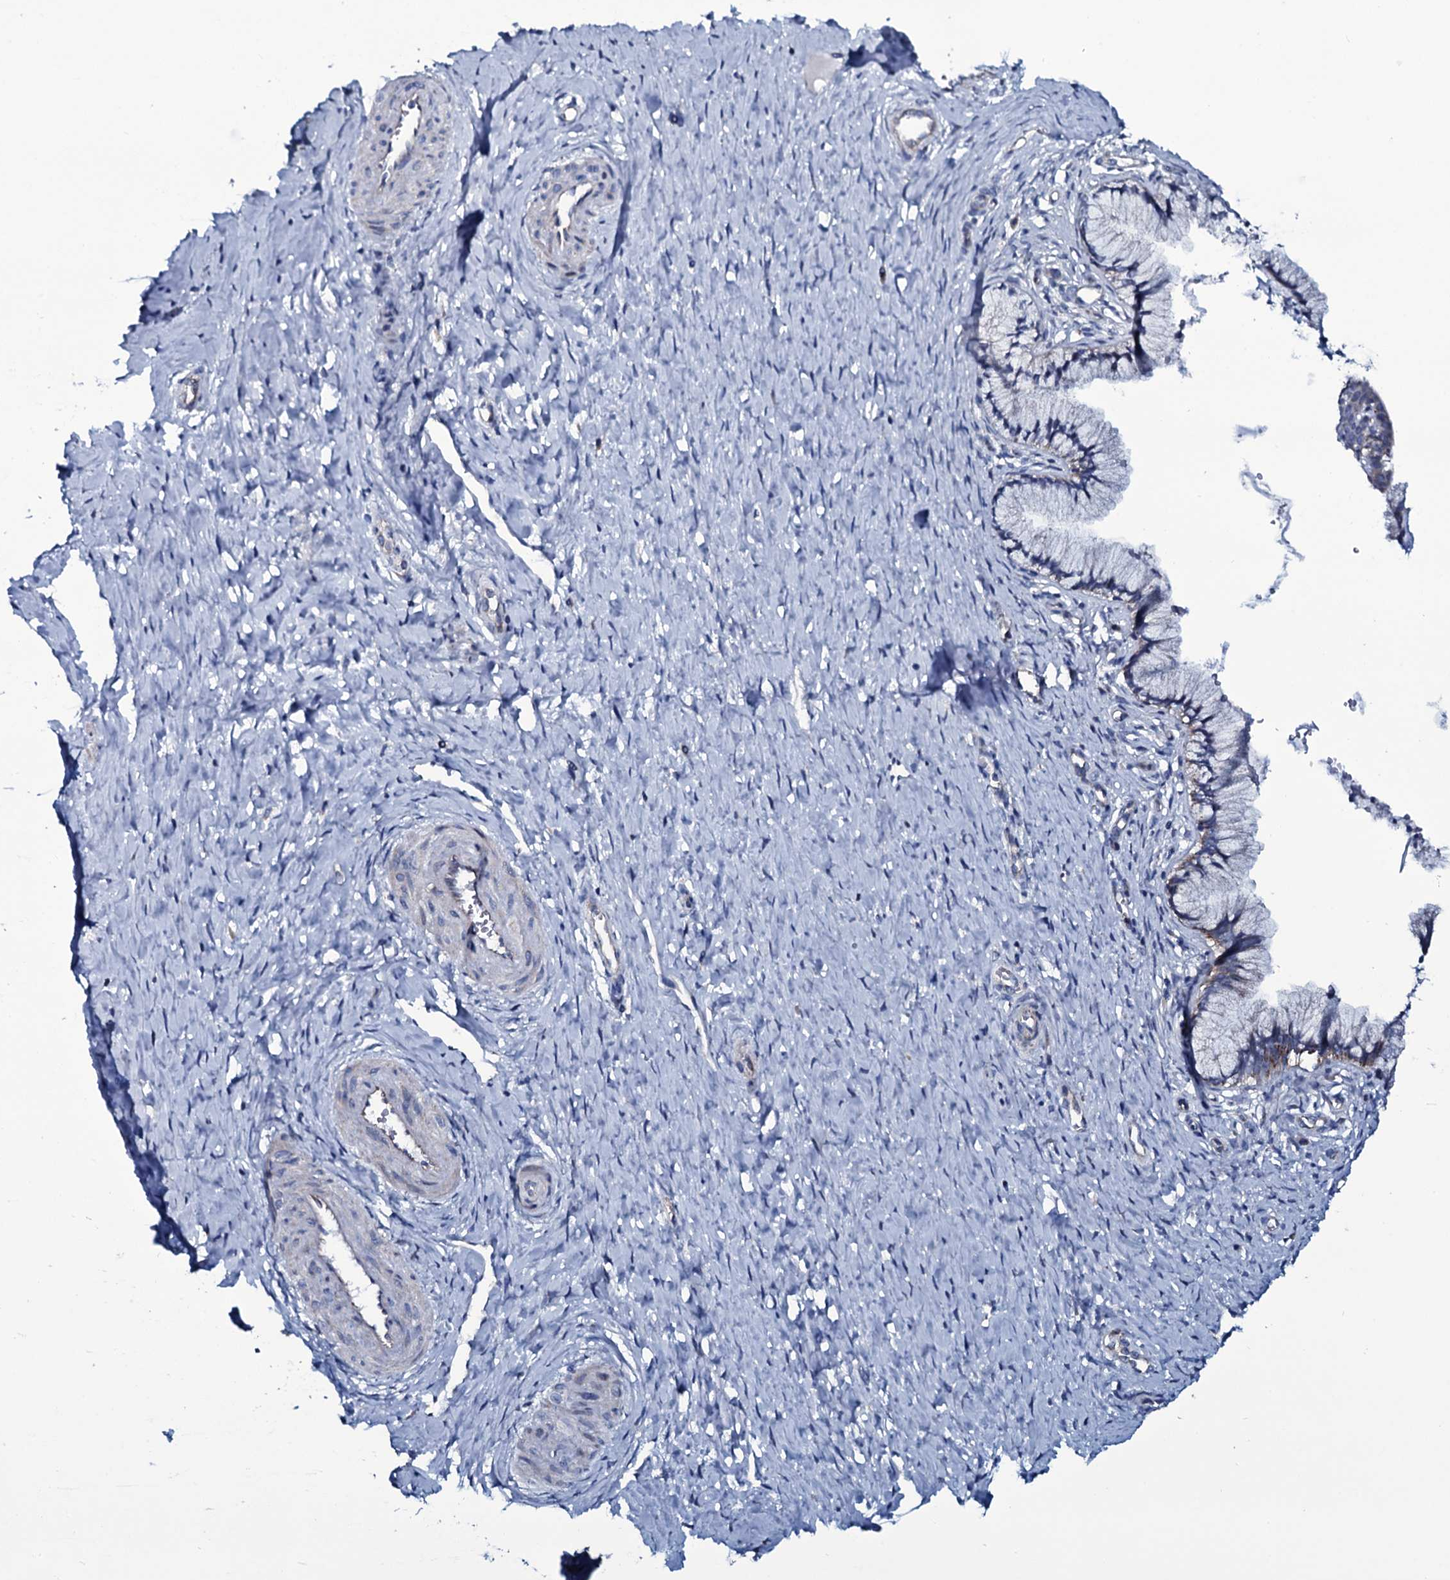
{"staining": {"intensity": "moderate", "quantity": "<25%", "location": "cytoplasmic/membranous"}, "tissue": "cervix", "cell_type": "Glandular cells", "image_type": "normal", "snomed": [{"axis": "morphology", "description": "Normal tissue, NOS"}, {"axis": "topography", "description": "Cervix"}], "caption": "Immunohistochemistry (IHC) (DAB) staining of unremarkable cervix displays moderate cytoplasmic/membranous protein expression in approximately <25% of glandular cells. Immunohistochemistry (IHC) stains the protein in brown and the nuclei are stained blue.", "gene": "WIPF3", "patient": {"sex": "female", "age": 36}}